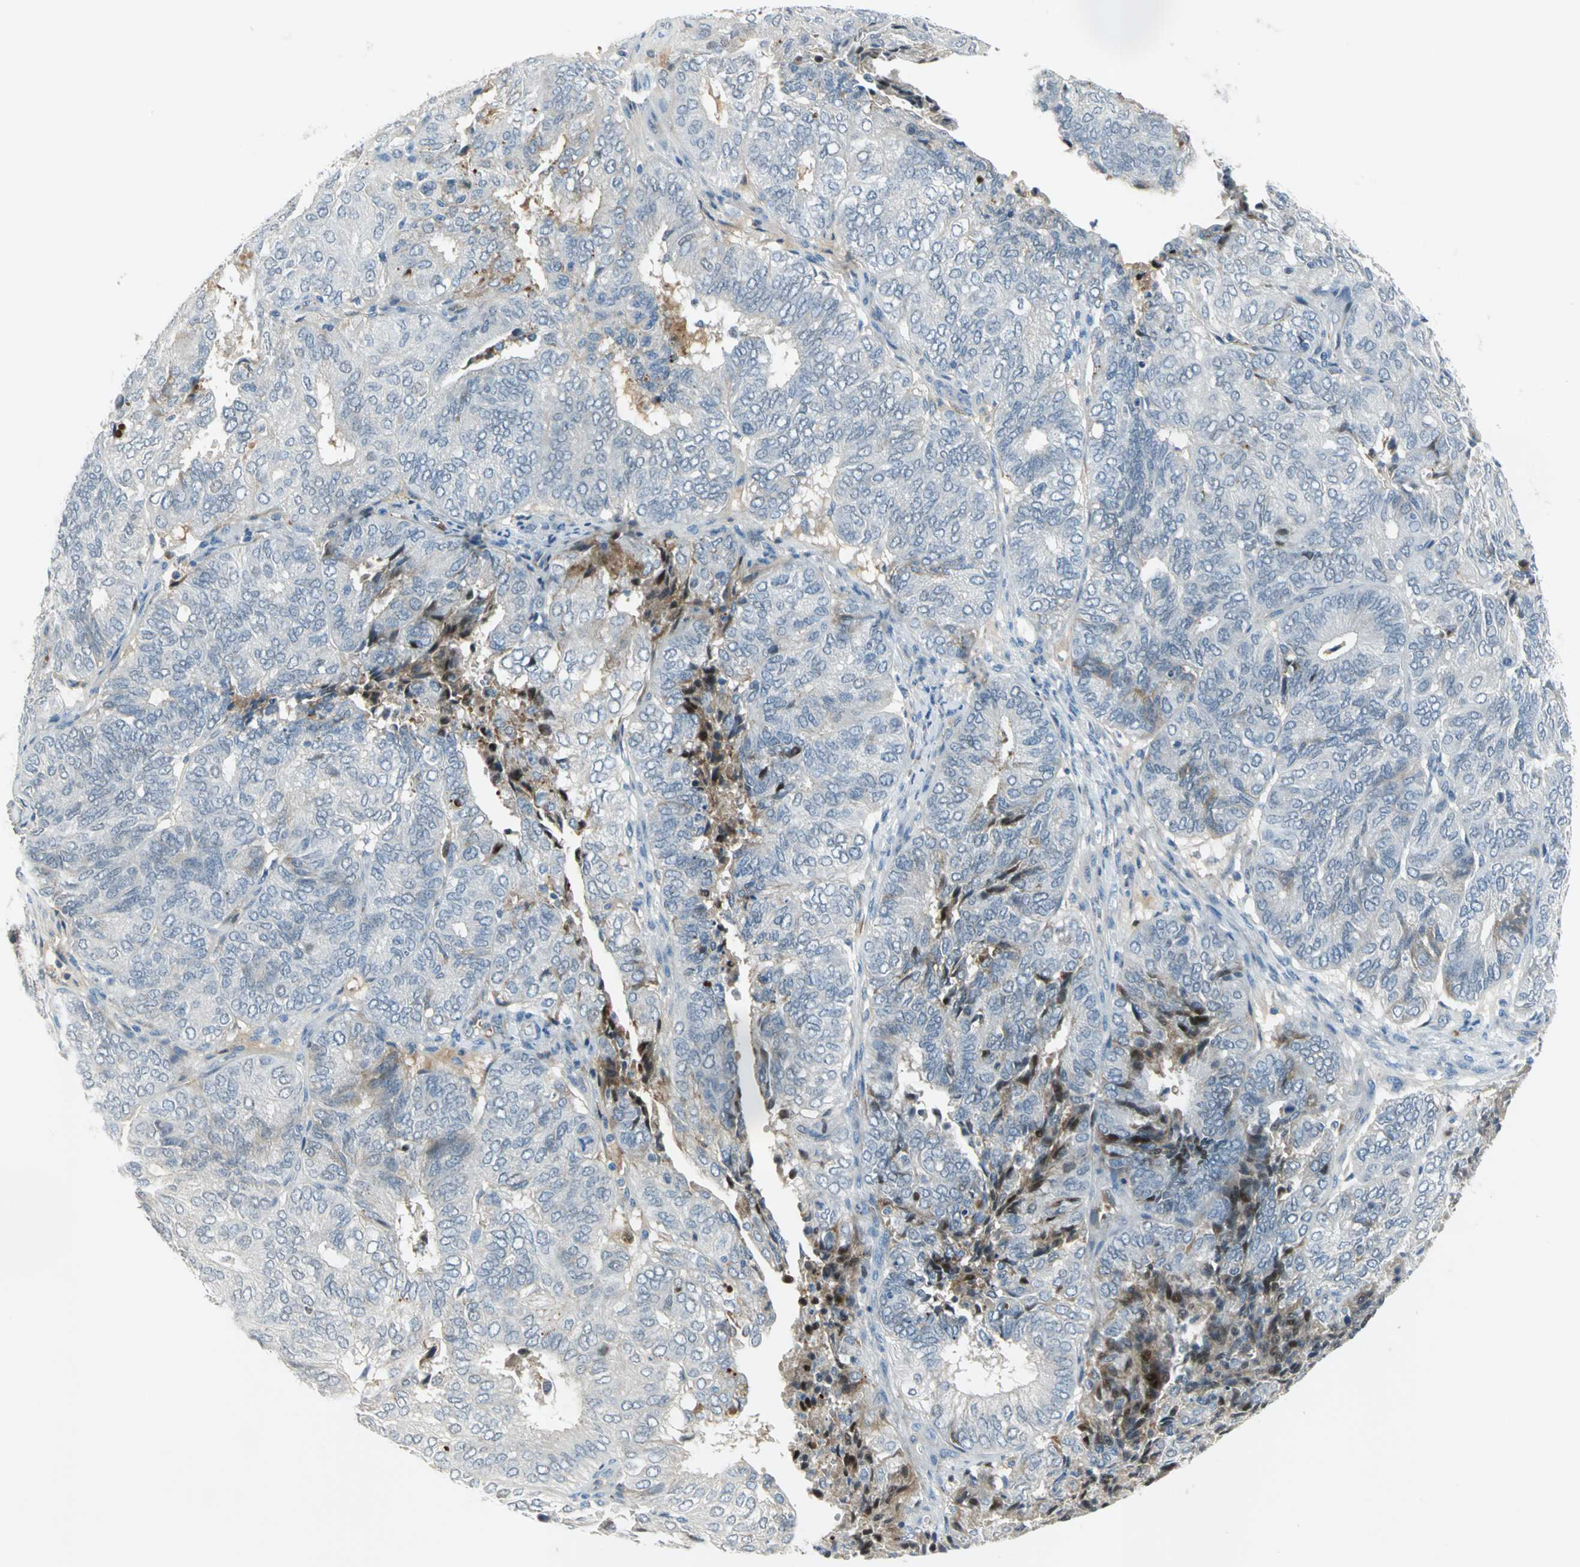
{"staining": {"intensity": "moderate", "quantity": "<25%", "location": "cytoplasmic/membranous"}, "tissue": "endometrial cancer", "cell_type": "Tumor cells", "image_type": "cancer", "snomed": [{"axis": "morphology", "description": "Adenocarcinoma, NOS"}, {"axis": "topography", "description": "Uterus"}], "caption": "Immunohistochemistry (IHC) histopathology image of endometrial adenocarcinoma stained for a protein (brown), which demonstrates low levels of moderate cytoplasmic/membranous staining in approximately <25% of tumor cells.", "gene": "ZIC1", "patient": {"sex": "female", "age": 60}}